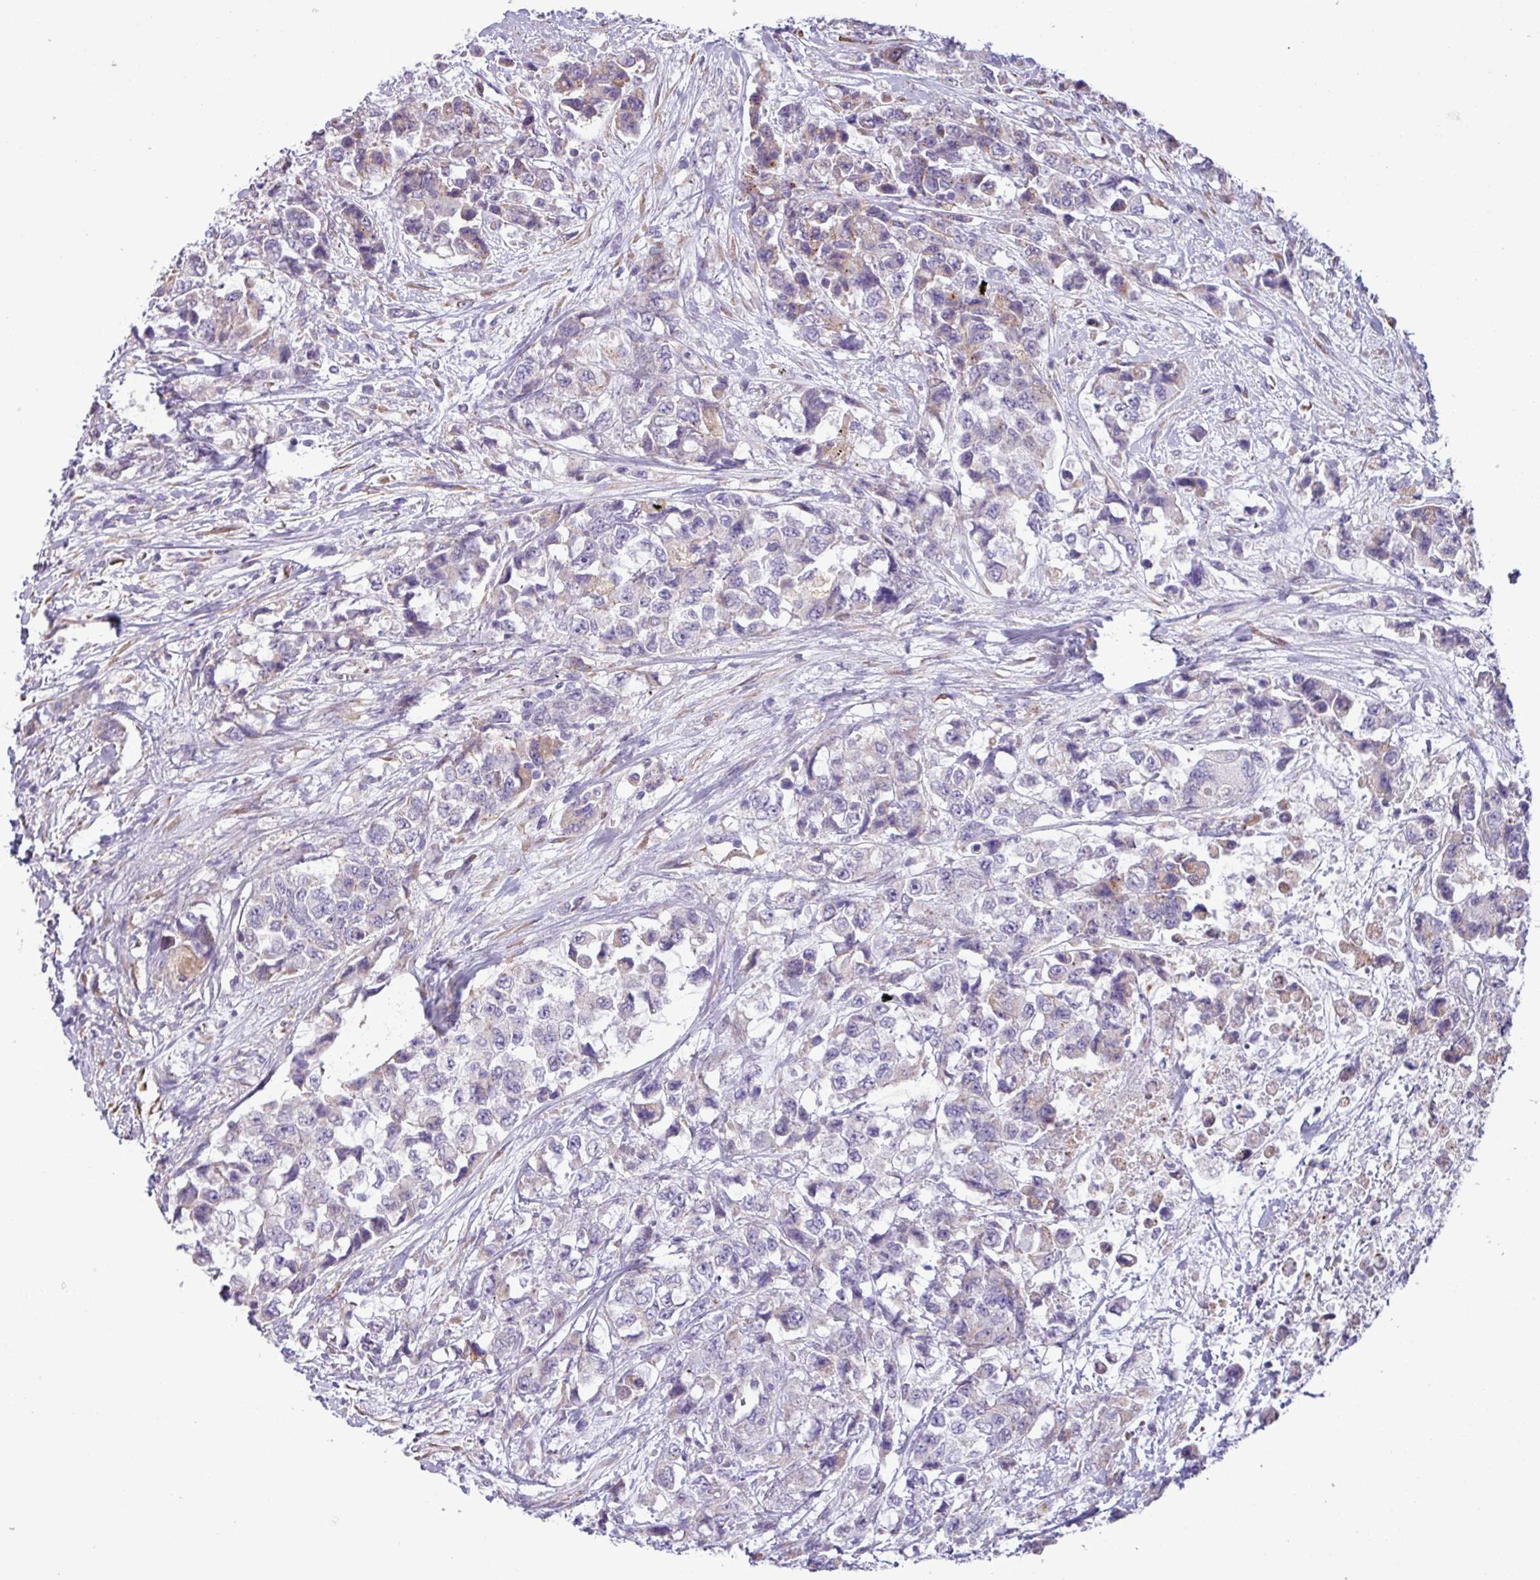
{"staining": {"intensity": "weak", "quantity": "<25%", "location": "cytoplasmic/membranous"}, "tissue": "urothelial cancer", "cell_type": "Tumor cells", "image_type": "cancer", "snomed": [{"axis": "morphology", "description": "Urothelial carcinoma, High grade"}, {"axis": "topography", "description": "Urinary bladder"}], "caption": "This is an immunohistochemistry (IHC) photomicrograph of urothelial cancer. There is no positivity in tumor cells.", "gene": "IRGC", "patient": {"sex": "female", "age": 78}}